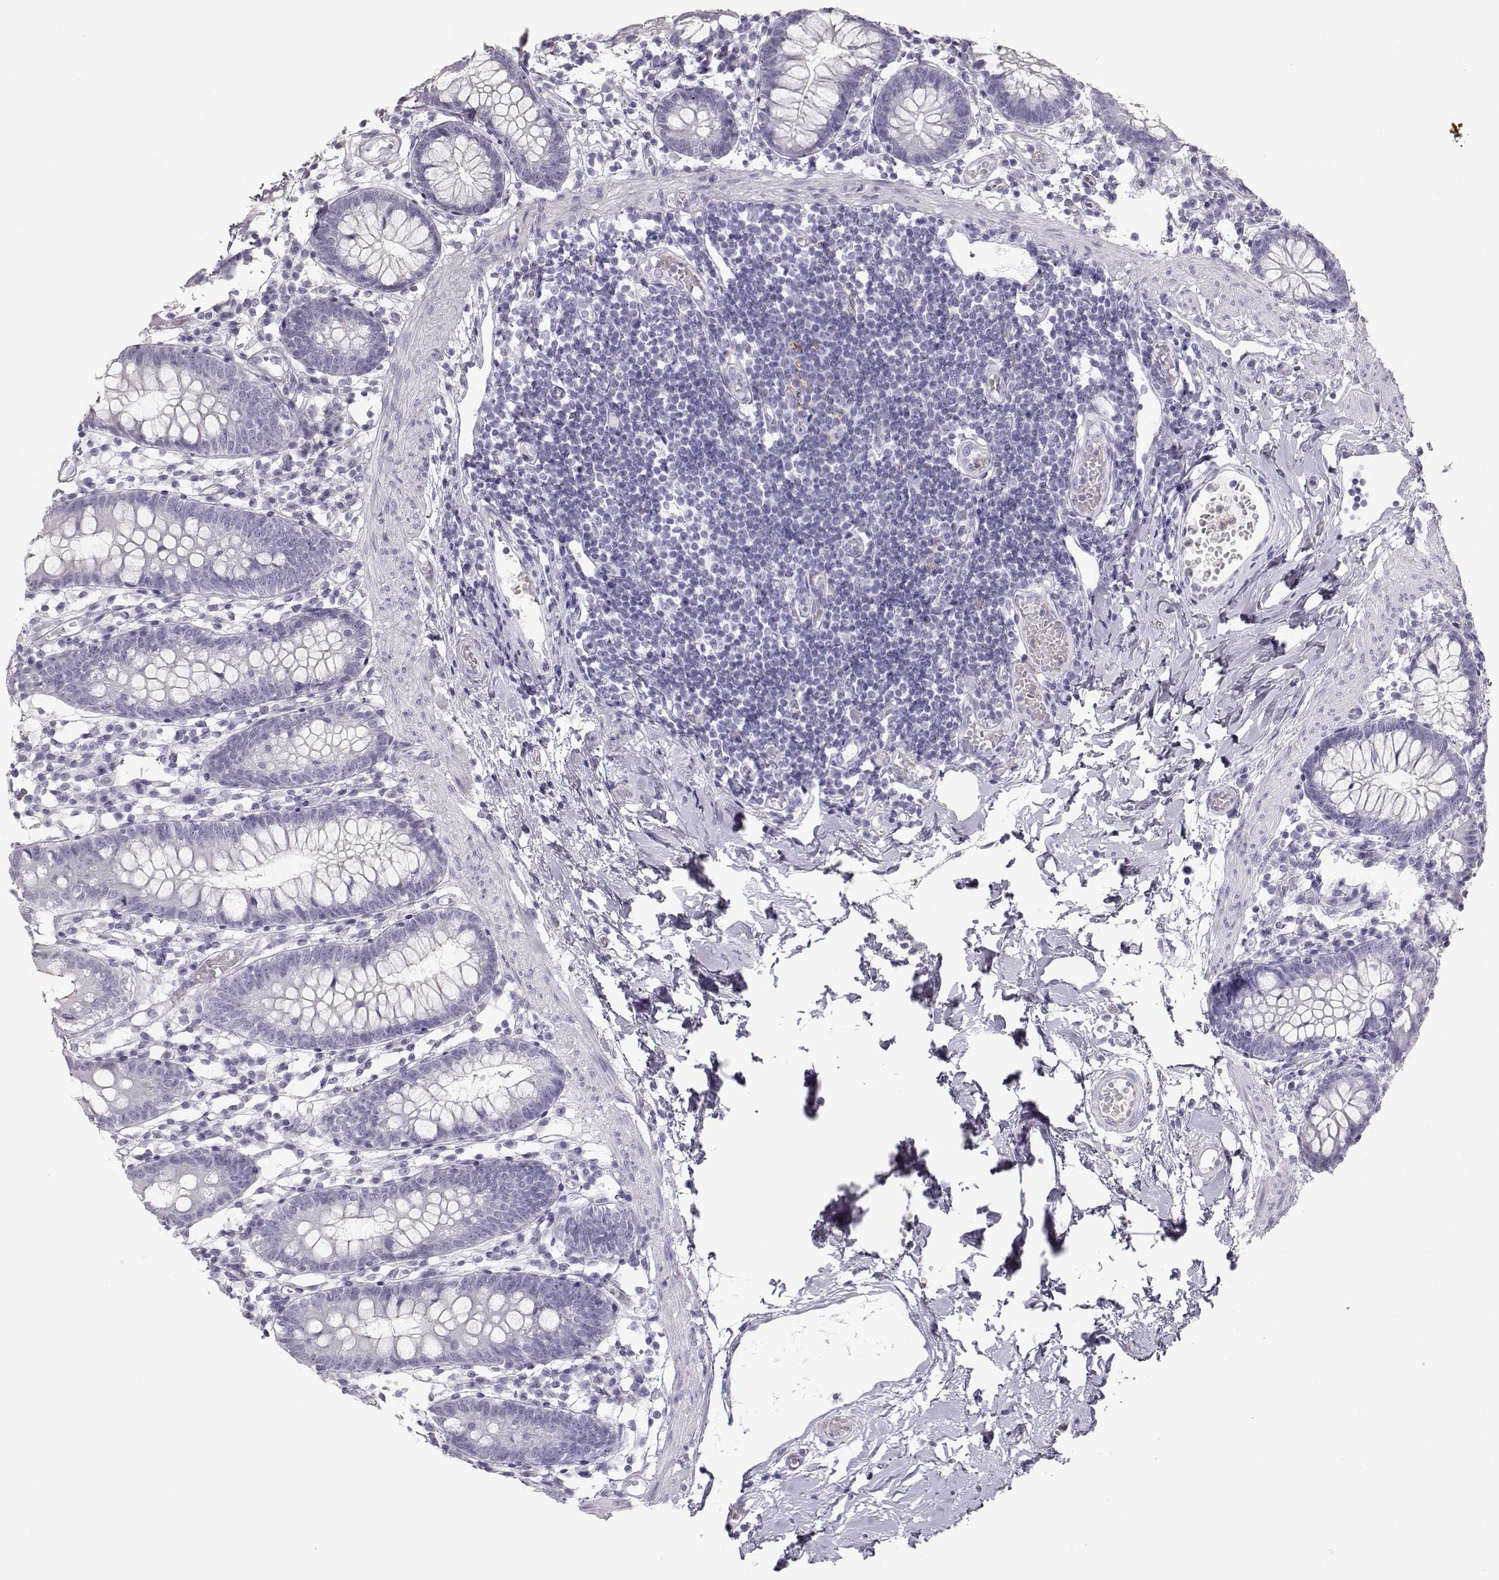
{"staining": {"intensity": "negative", "quantity": "none", "location": "none"}, "tissue": "small intestine", "cell_type": "Glandular cells", "image_type": "normal", "snomed": [{"axis": "morphology", "description": "Normal tissue, NOS"}, {"axis": "topography", "description": "Small intestine"}], "caption": "Immunohistochemistry histopathology image of unremarkable human small intestine stained for a protein (brown), which exhibits no positivity in glandular cells.", "gene": "MIP", "patient": {"sex": "female", "age": 90}}